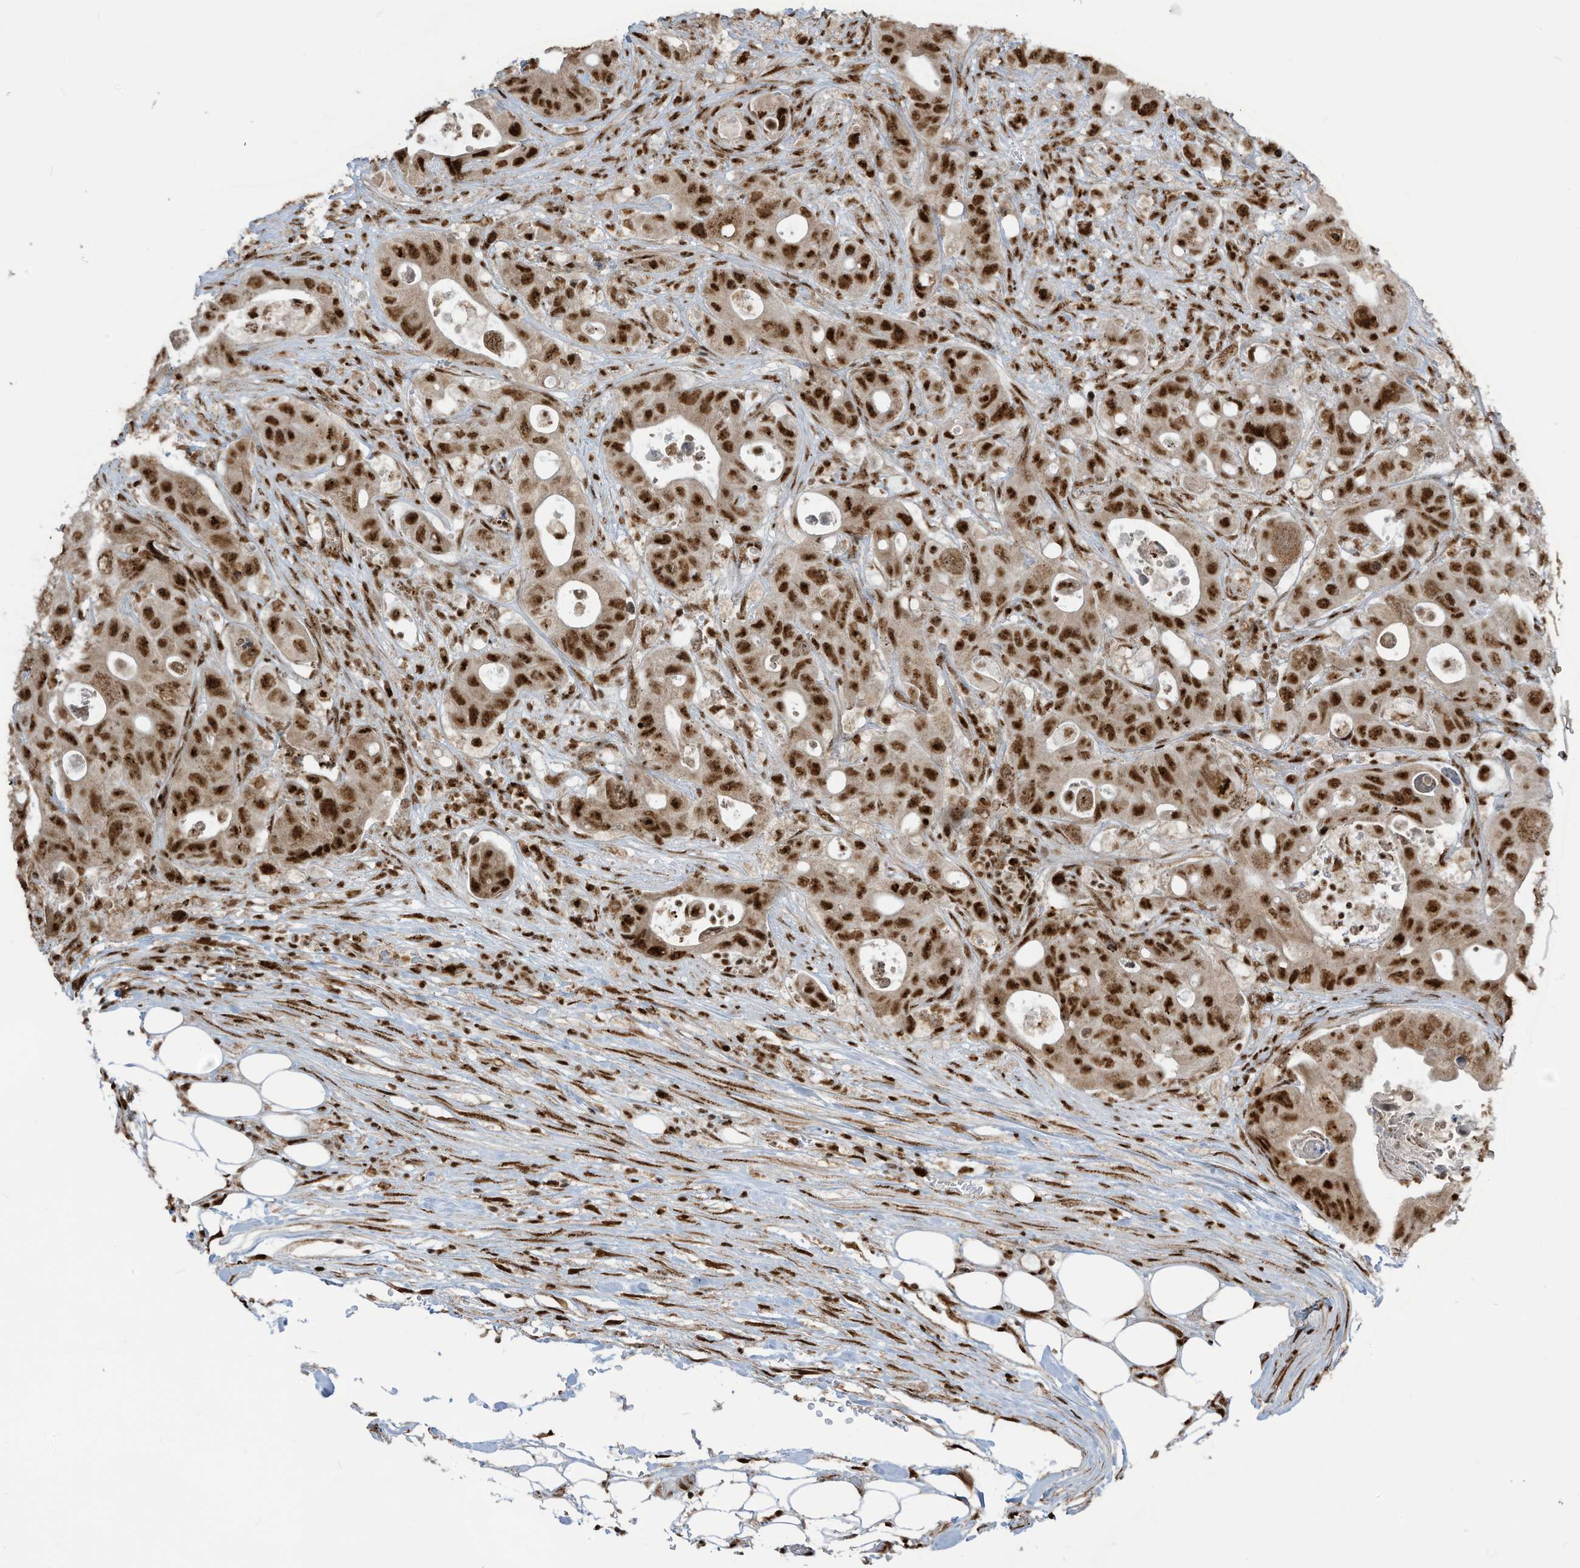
{"staining": {"intensity": "strong", "quantity": ">75%", "location": "nuclear"}, "tissue": "colorectal cancer", "cell_type": "Tumor cells", "image_type": "cancer", "snomed": [{"axis": "morphology", "description": "Adenocarcinoma, NOS"}, {"axis": "topography", "description": "Colon"}], "caption": "IHC (DAB (3,3'-diaminobenzidine)) staining of human adenocarcinoma (colorectal) reveals strong nuclear protein positivity in about >75% of tumor cells.", "gene": "LBH", "patient": {"sex": "female", "age": 46}}